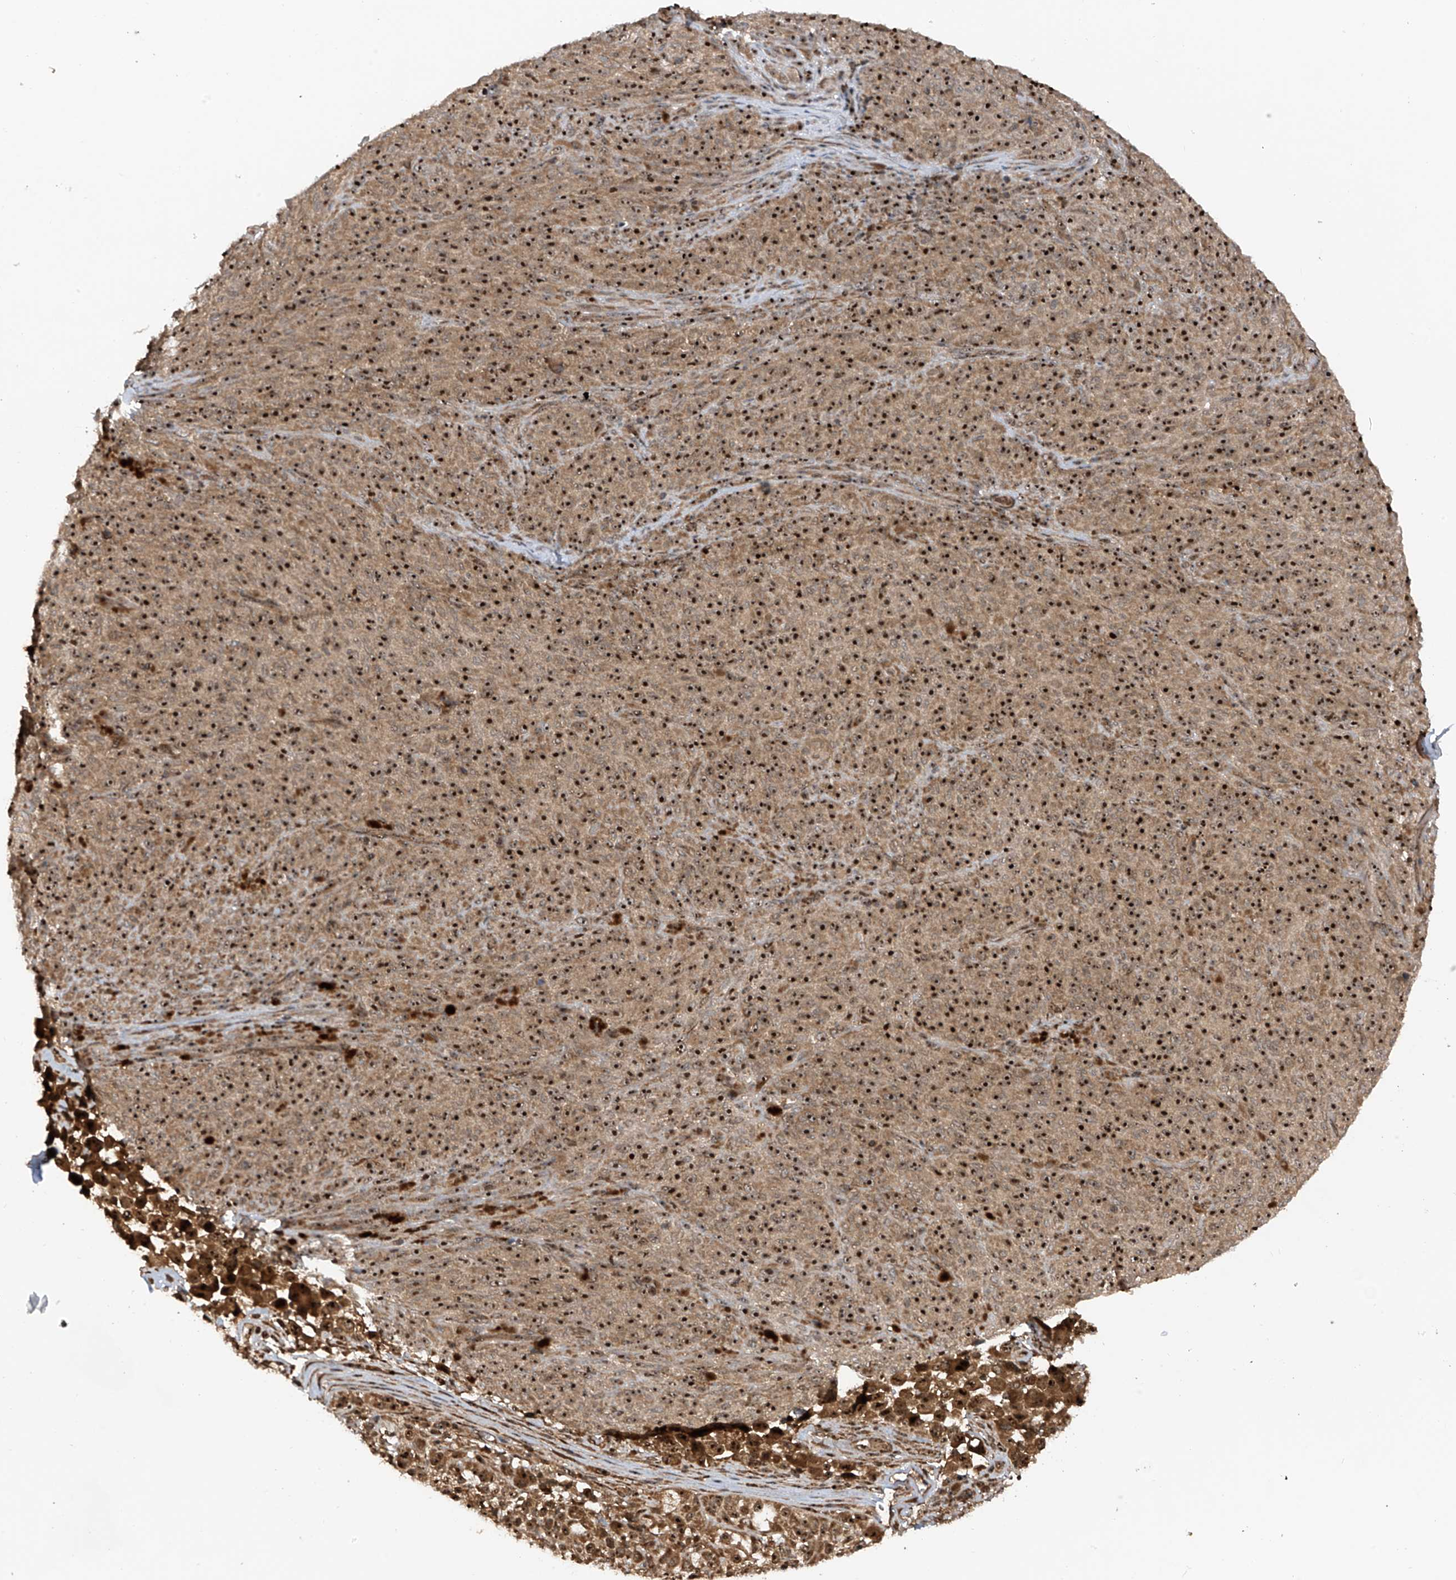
{"staining": {"intensity": "strong", "quantity": ">75%", "location": "cytoplasmic/membranous,nuclear"}, "tissue": "melanoma", "cell_type": "Tumor cells", "image_type": "cancer", "snomed": [{"axis": "morphology", "description": "Malignant melanoma, NOS"}, {"axis": "topography", "description": "Skin"}], "caption": "Immunohistochemistry micrograph of neoplastic tissue: melanoma stained using immunohistochemistry displays high levels of strong protein expression localized specifically in the cytoplasmic/membranous and nuclear of tumor cells, appearing as a cytoplasmic/membranous and nuclear brown color.", "gene": "C1orf131", "patient": {"sex": "female", "age": 82}}